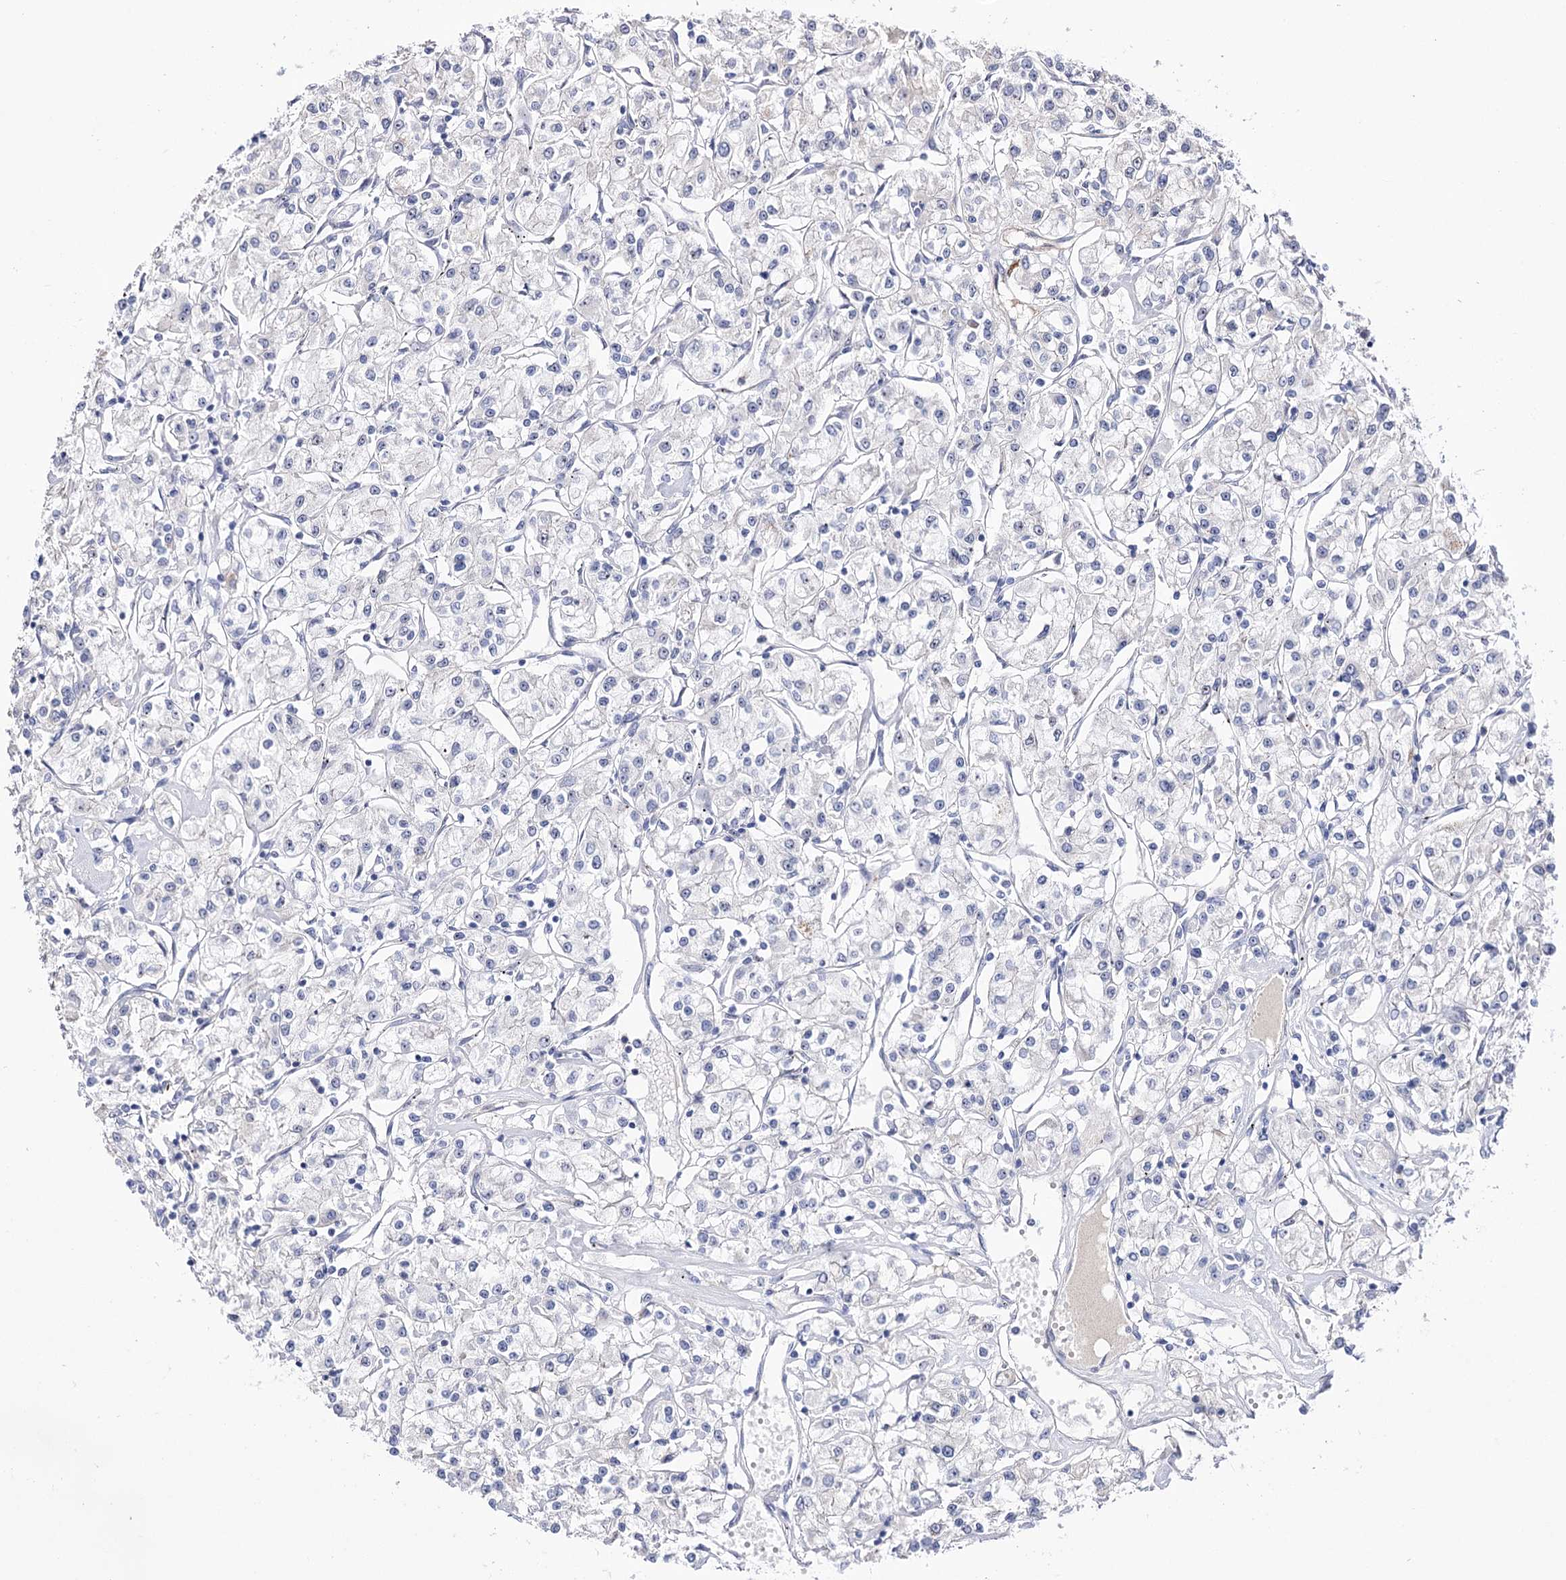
{"staining": {"intensity": "negative", "quantity": "none", "location": "none"}, "tissue": "renal cancer", "cell_type": "Tumor cells", "image_type": "cancer", "snomed": [{"axis": "morphology", "description": "Adenocarcinoma, NOS"}, {"axis": "topography", "description": "Kidney"}], "caption": "High magnification brightfield microscopy of renal adenocarcinoma stained with DAB (3,3'-diaminobenzidine) (brown) and counterstained with hematoxylin (blue): tumor cells show no significant expression.", "gene": "PCGF5", "patient": {"sex": "female", "age": 59}}